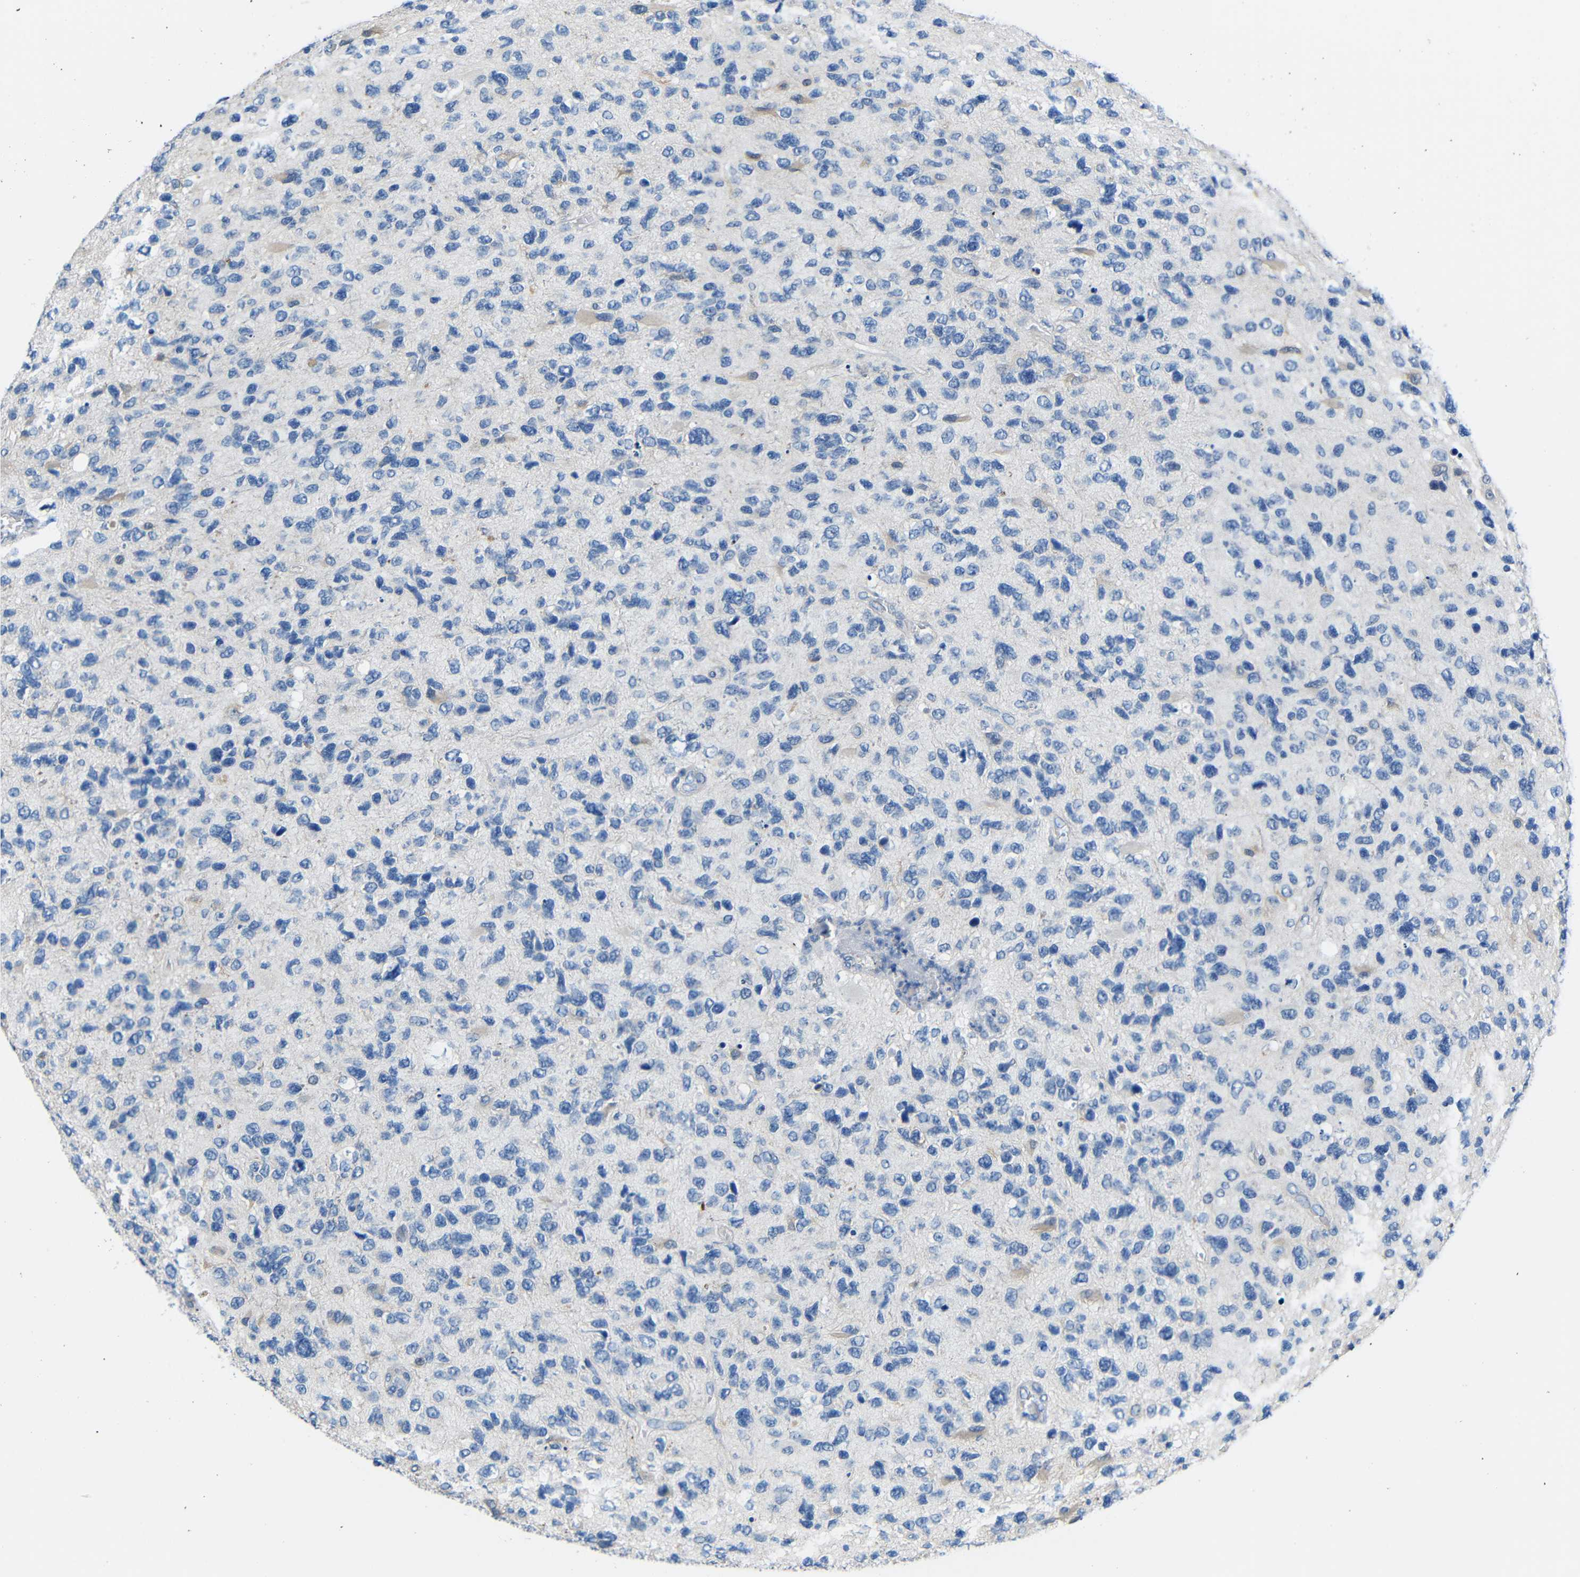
{"staining": {"intensity": "negative", "quantity": "none", "location": "none"}, "tissue": "glioma", "cell_type": "Tumor cells", "image_type": "cancer", "snomed": [{"axis": "morphology", "description": "Glioma, malignant, High grade"}, {"axis": "topography", "description": "Brain"}], "caption": "A high-resolution micrograph shows immunohistochemistry (IHC) staining of malignant high-grade glioma, which exhibits no significant positivity in tumor cells. (DAB immunohistochemistry with hematoxylin counter stain).", "gene": "NEGR1", "patient": {"sex": "female", "age": 58}}